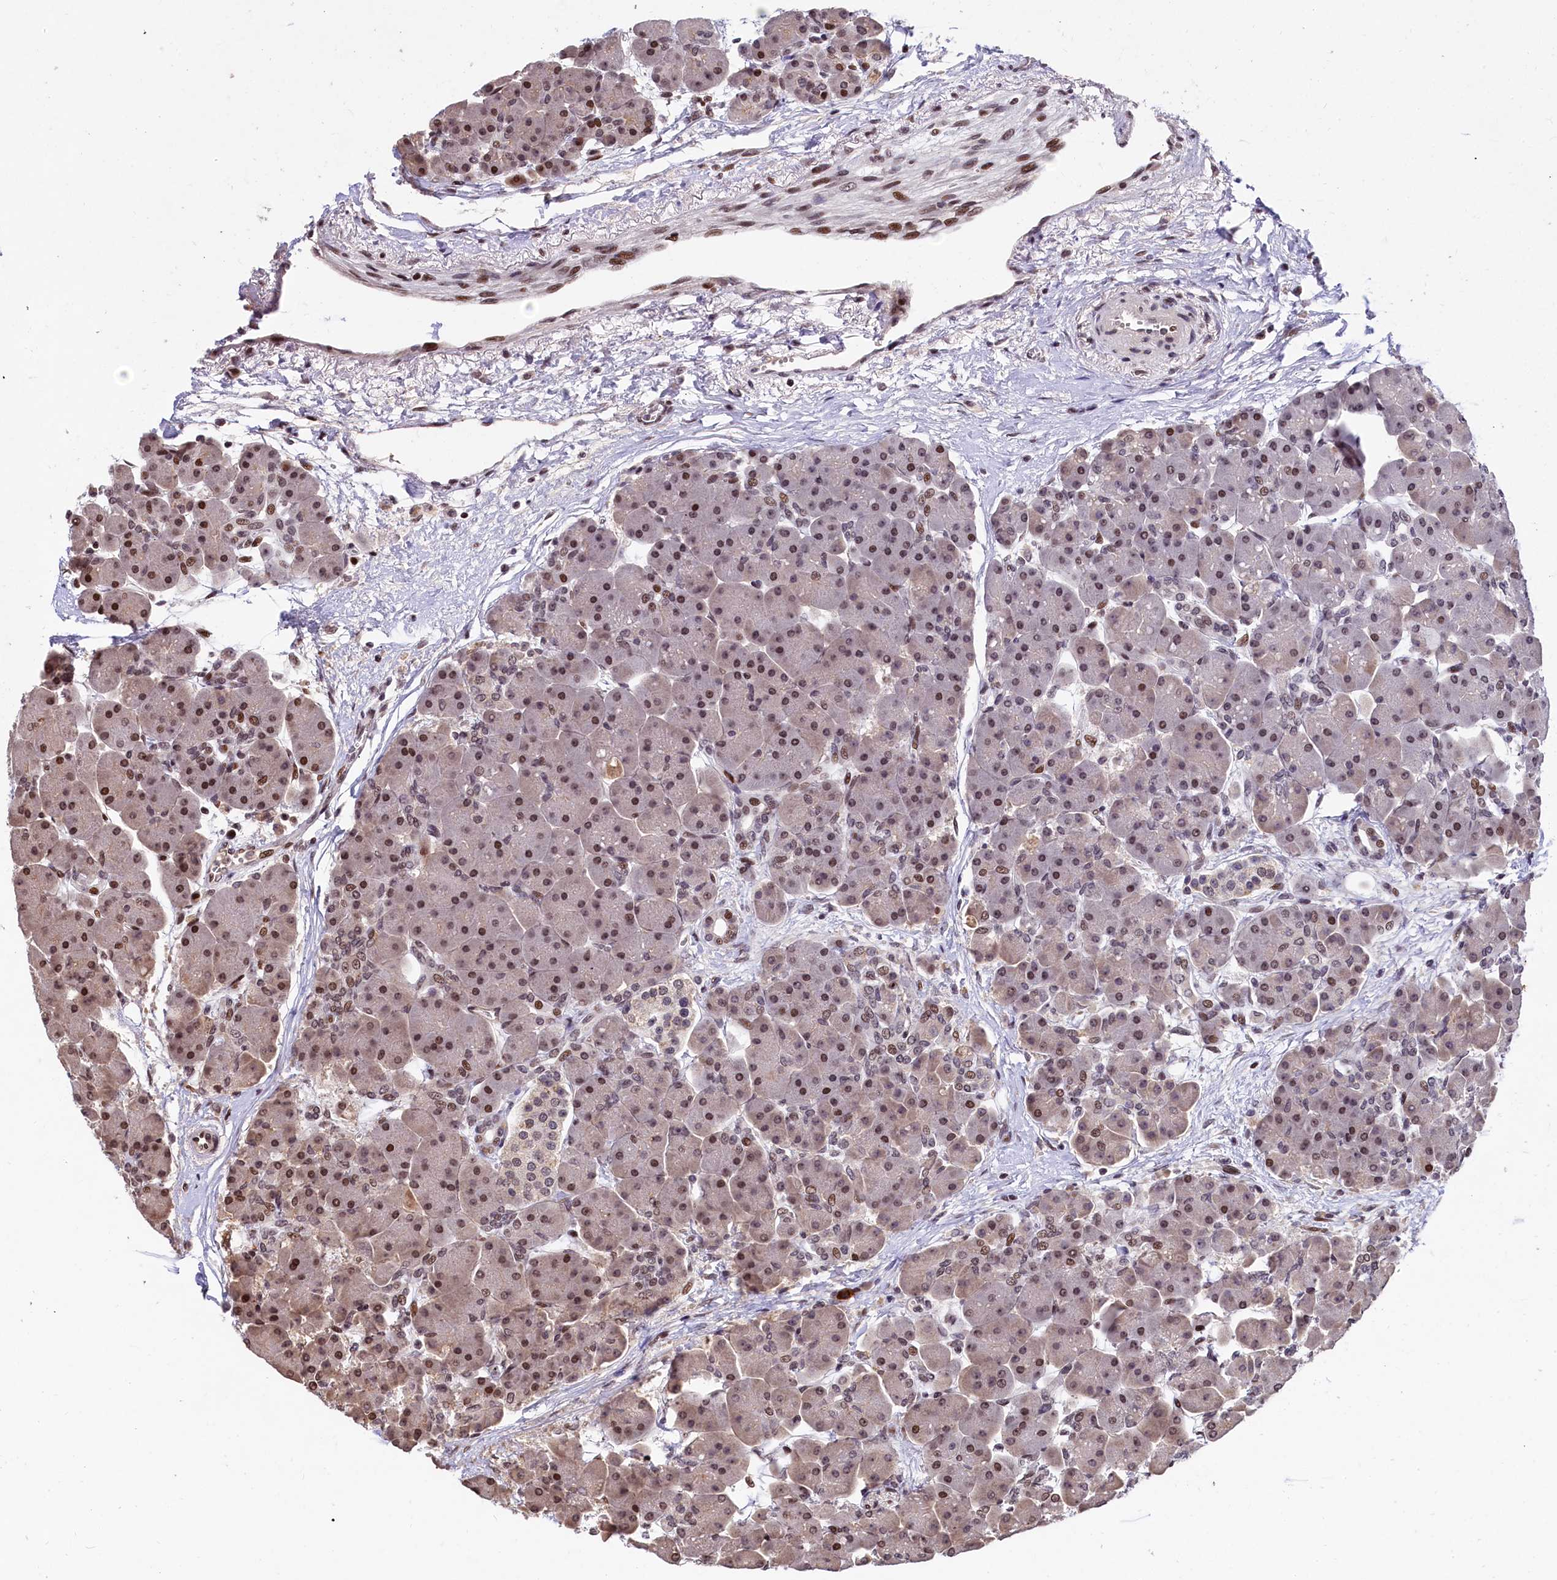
{"staining": {"intensity": "moderate", "quantity": "25%-75%", "location": "nuclear"}, "tissue": "pancreas", "cell_type": "Exocrine glandular cells", "image_type": "normal", "snomed": [{"axis": "morphology", "description": "Normal tissue, NOS"}, {"axis": "topography", "description": "Pancreas"}], "caption": "Exocrine glandular cells exhibit medium levels of moderate nuclear positivity in about 25%-75% of cells in normal pancreas. (Stains: DAB (3,3'-diaminobenzidine) in brown, nuclei in blue, Microscopy: brightfield microscopy at high magnification).", "gene": "FAM217B", "patient": {"sex": "male", "age": 66}}